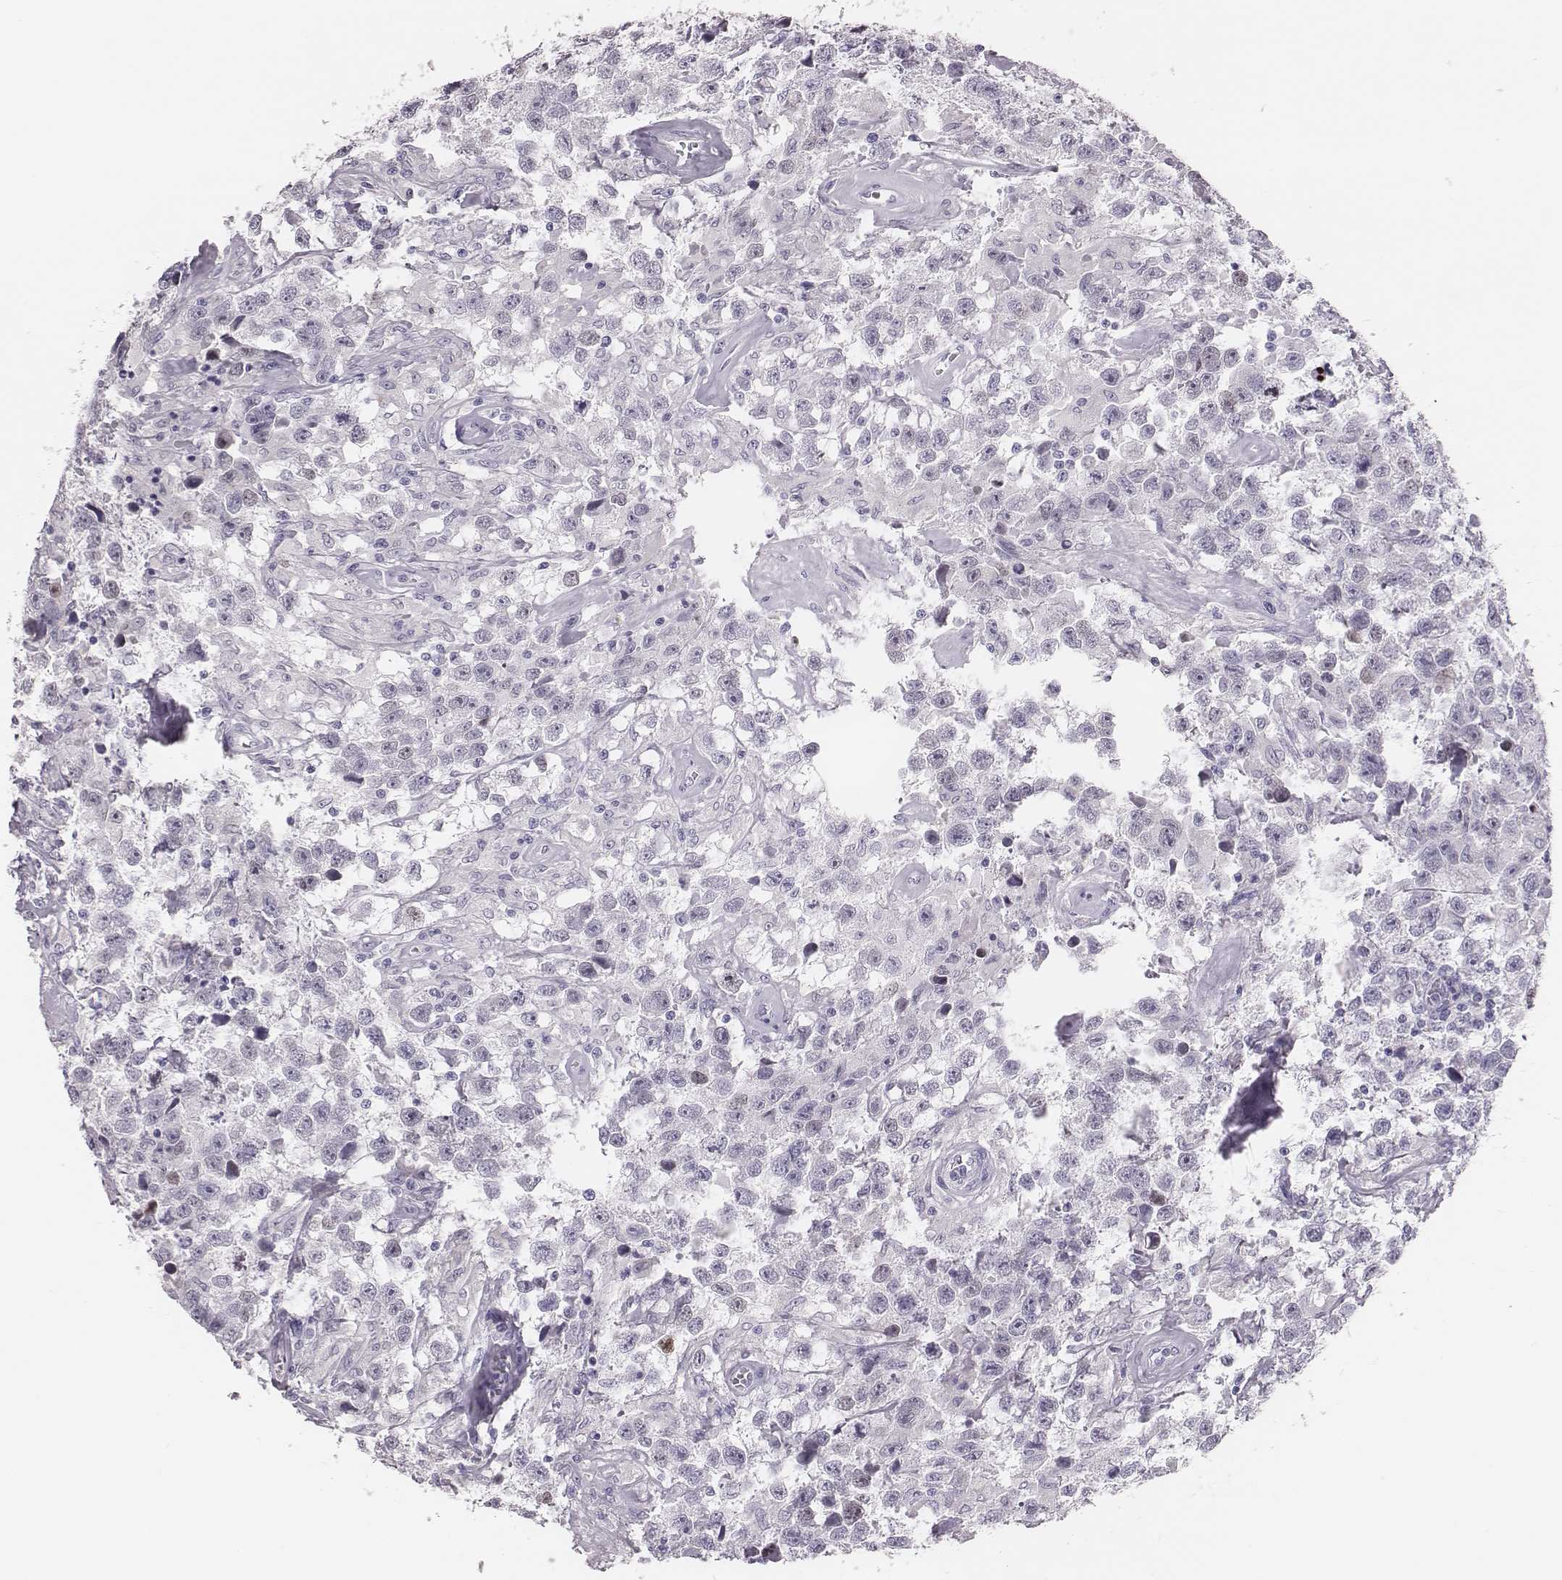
{"staining": {"intensity": "negative", "quantity": "none", "location": "none"}, "tissue": "testis cancer", "cell_type": "Tumor cells", "image_type": "cancer", "snomed": [{"axis": "morphology", "description": "Seminoma, NOS"}, {"axis": "topography", "description": "Testis"}], "caption": "This is an immunohistochemistry photomicrograph of human testis cancer (seminoma). There is no staining in tumor cells.", "gene": "H1-6", "patient": {"sex": "male", "age": 43}}